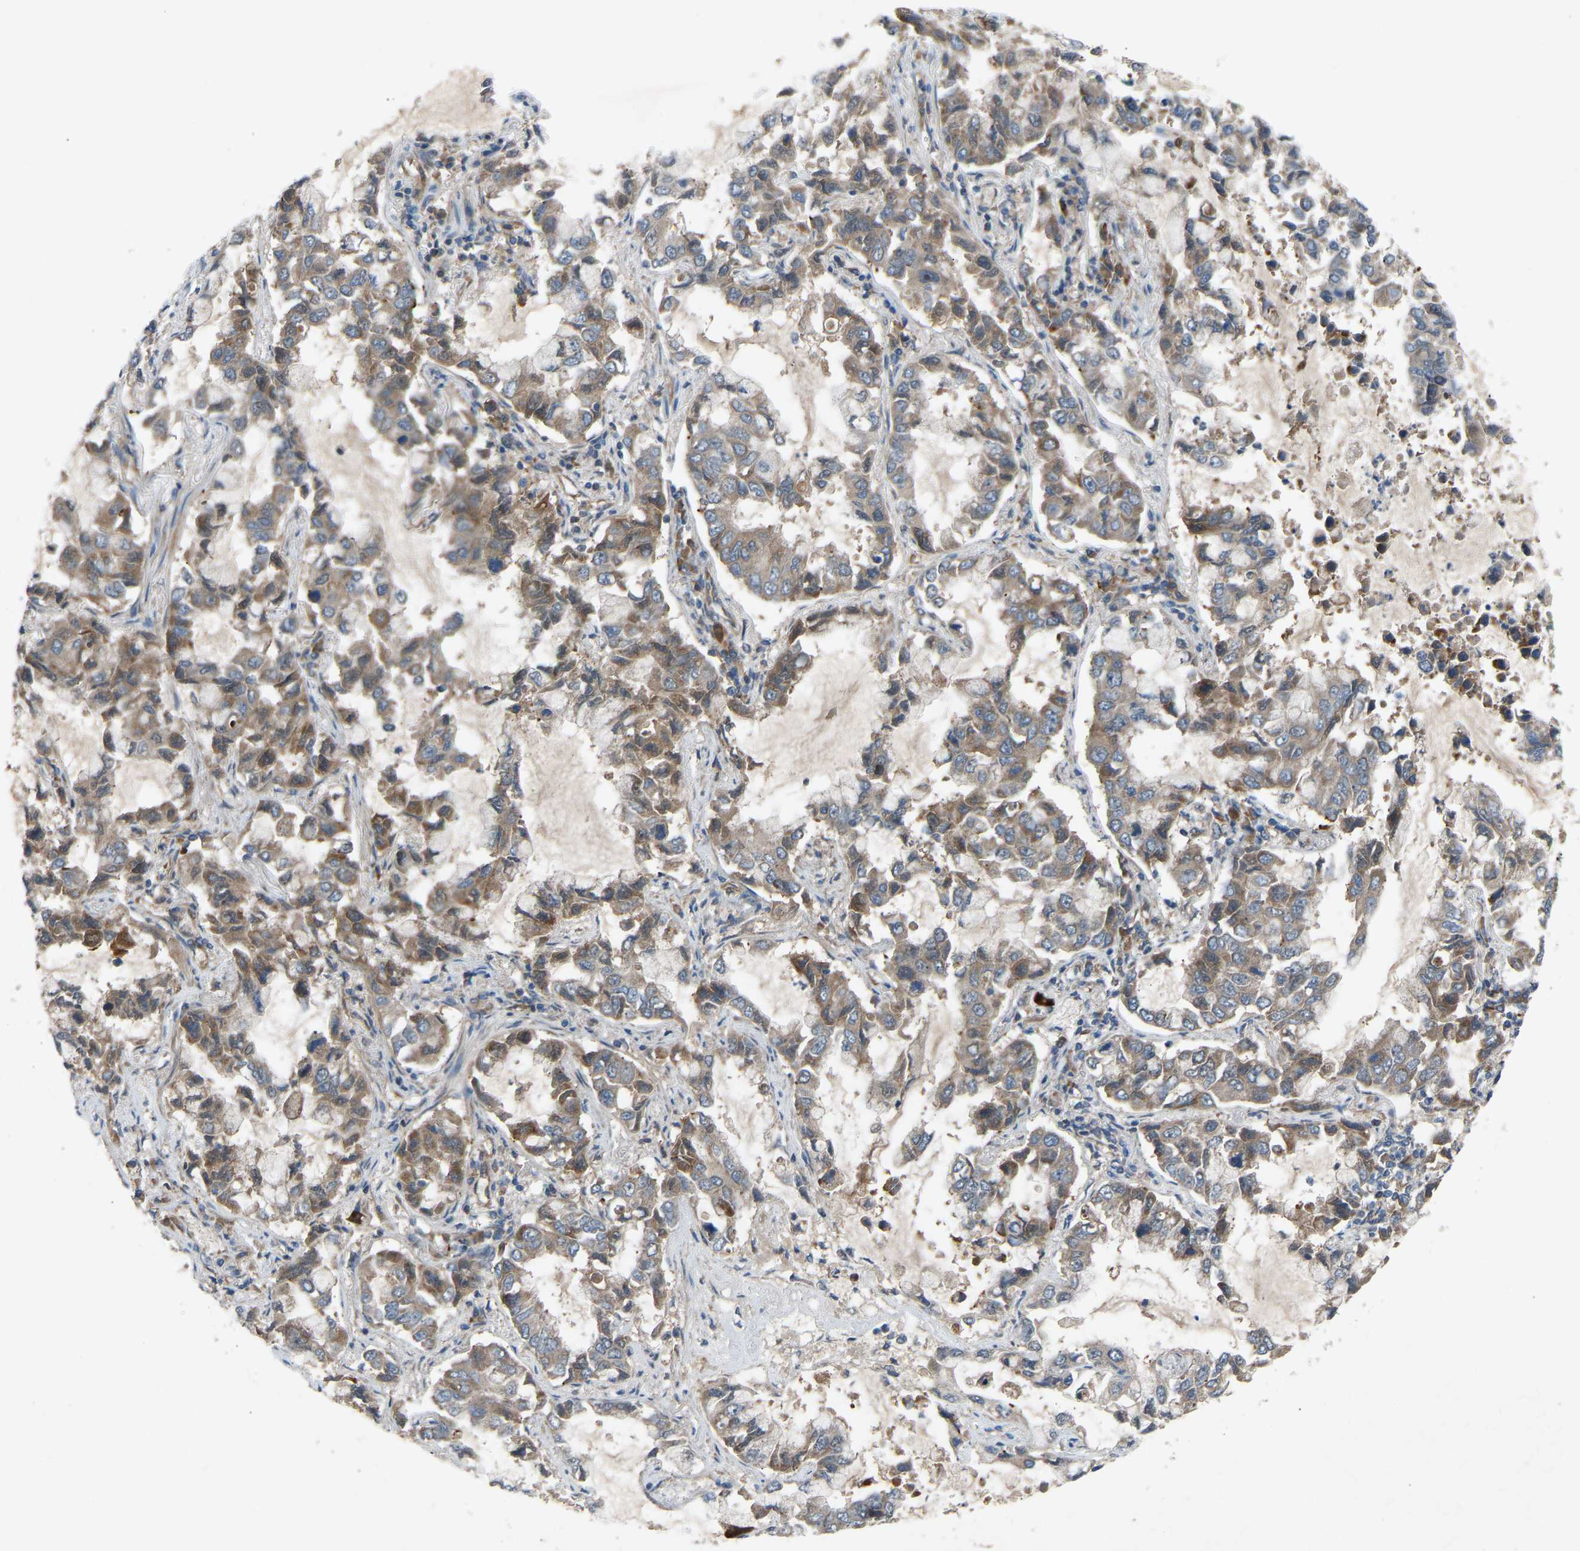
{"staining": {"intensity": "moderate", "quantity": ">75%", "location": "cytoplasmic/membranous"}, "tissue": "lung cancer", "cell_type": "Tumor cells", "image_type": "cancer", "snomed": [{"axis": "morphology", "description": "Adenocarcinoma, NOS"}, {"axis": "topography", "description": "Lung"}], "caption": "A medium amount of moderate cytoplasmic/membranous positivity is present in approximately >75% of tumor cells in lung cancer (adenocarcinoma) tissue. Immunohistochemistry (ihc) stains the protein of interest in brown and the nuclei are stained blue.", "gene": "GAS2L1", "patient": {"sex": "male", "age": 64}}